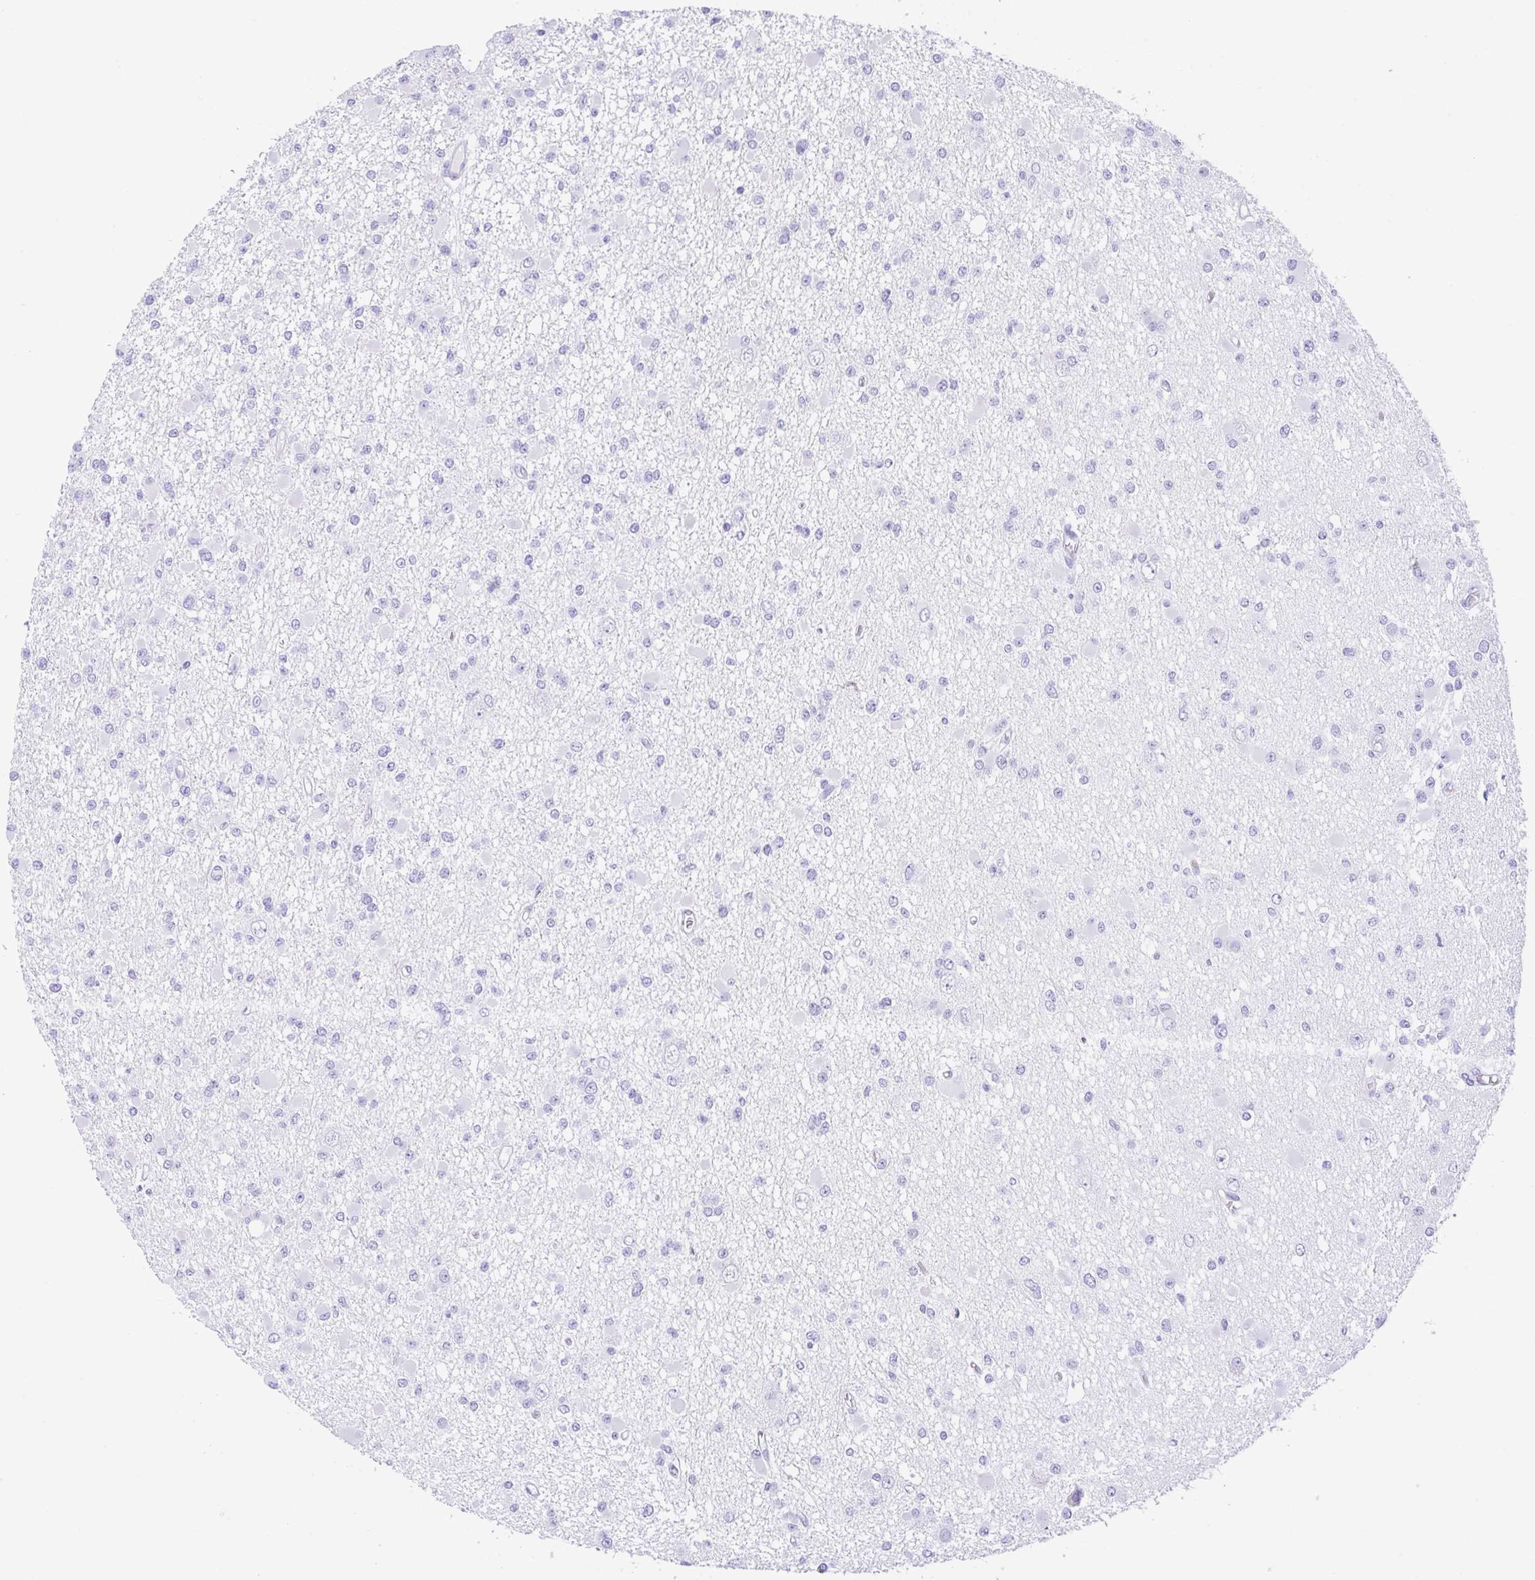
{"staining": {"intensity": "negative", "quantity": "none", "location": "none"}, "tissue": "glioma", "cell_type": "Tumor cells", "image_type": "cancer", "snomed": [{"axis": "morphology", "description": "Glioma, malignant, Low grade"}, {"axis": "topography", "description": "Brain"}], "caption": "Immunohistochemistry (IHC) micrograph of glioma stained for a protein (brown), which reveals no staining in tumor cells.", "gene": "CPA1", "patient": {"sex": "female", "age": 22}}